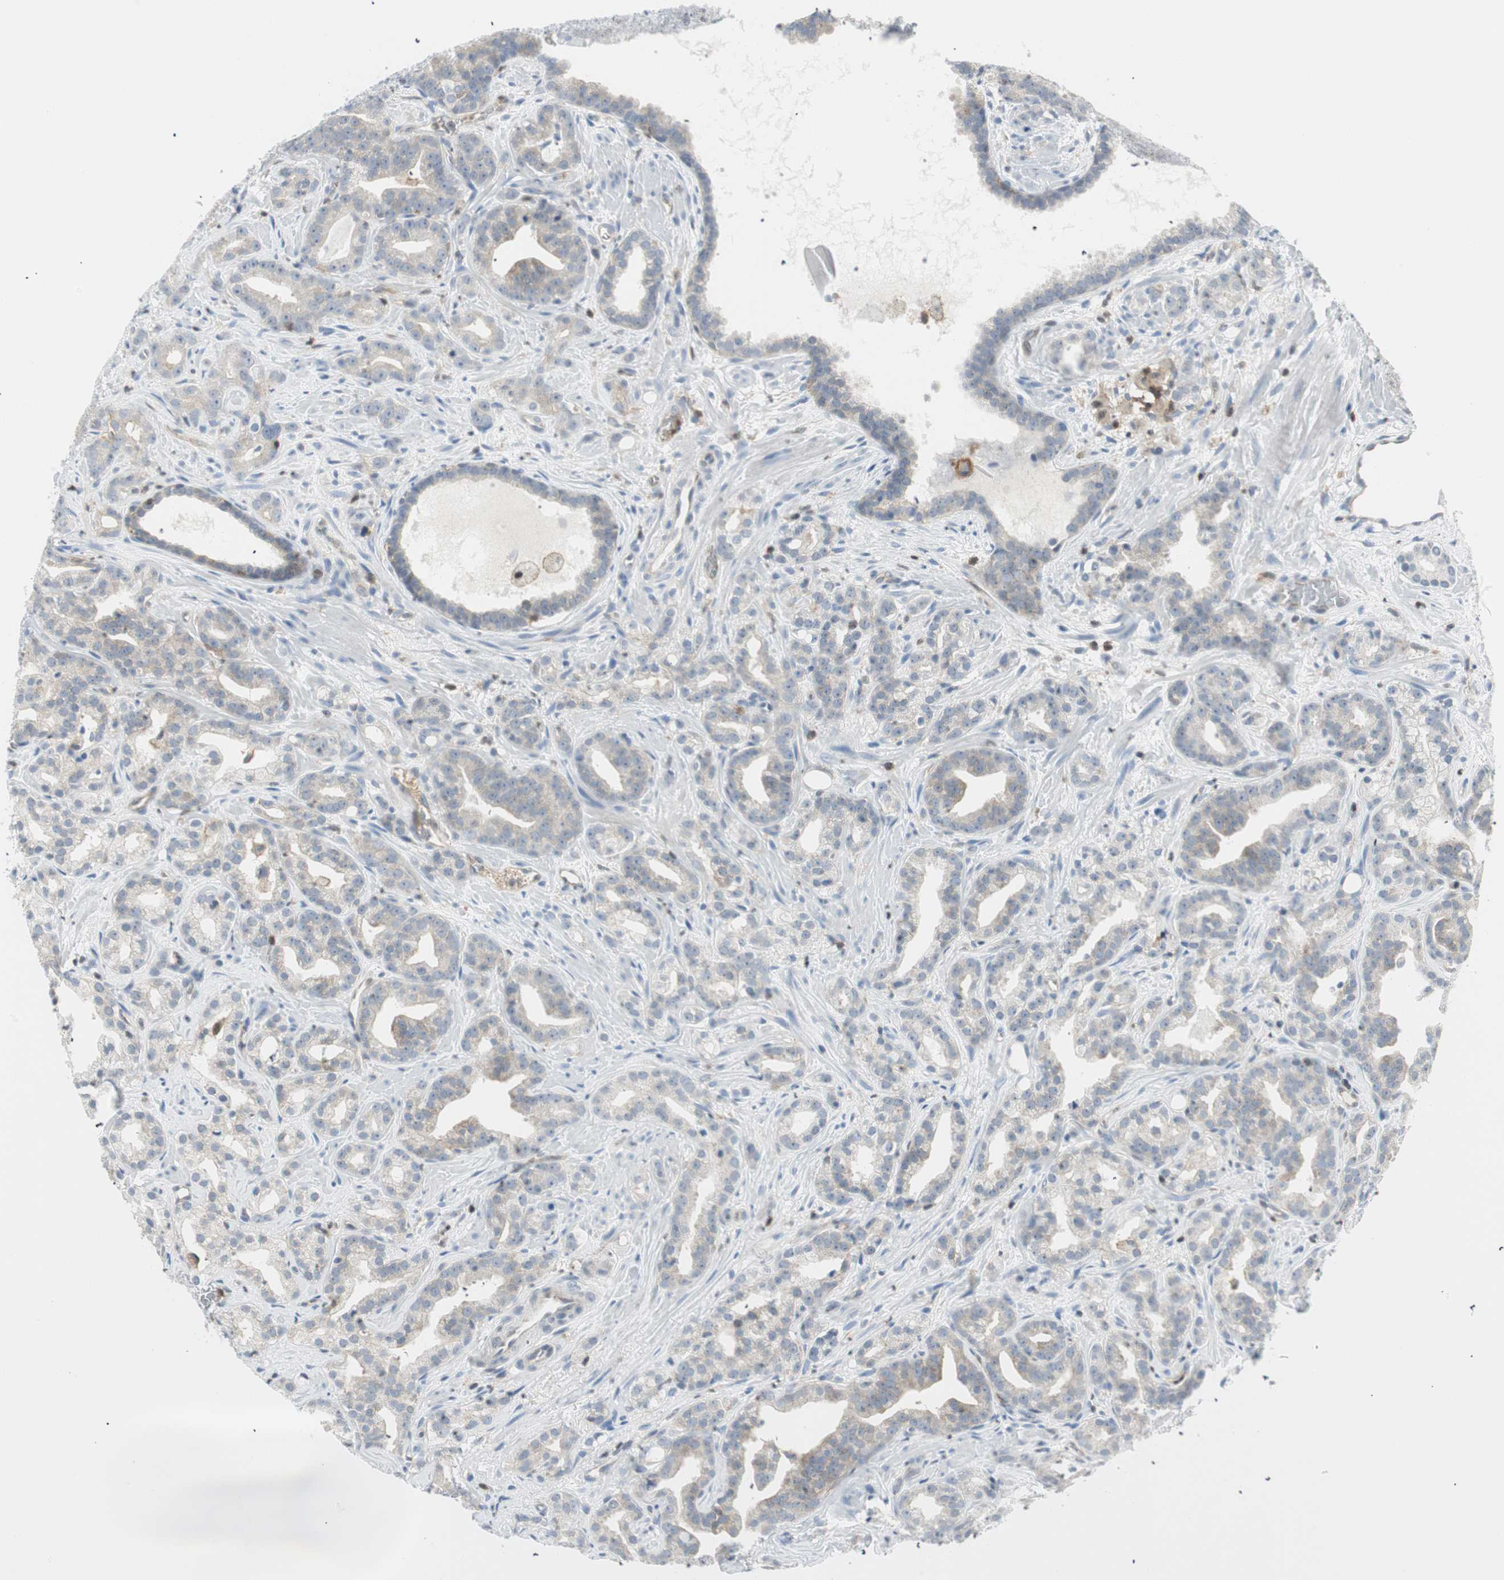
{"staining": {"intensity": "negative", "quantity": "none", "location": "none"}, "tissue": "prostate cancer", "cell_type": "Tumor cells", "image_type": "cancer", "snomed": [{"axis": "morphology", "description": "Adenocarcinoma, Low grade"}, {"axis": "topography", "description": "Prostate"}], "caption": "Tumor cells show no significant protein positivity in prostate low-grade adenocarcinoma. Nuclei are stained in blue.", "gene": "PPP1CA", "patient": {"sex": "male", "age": 63}}